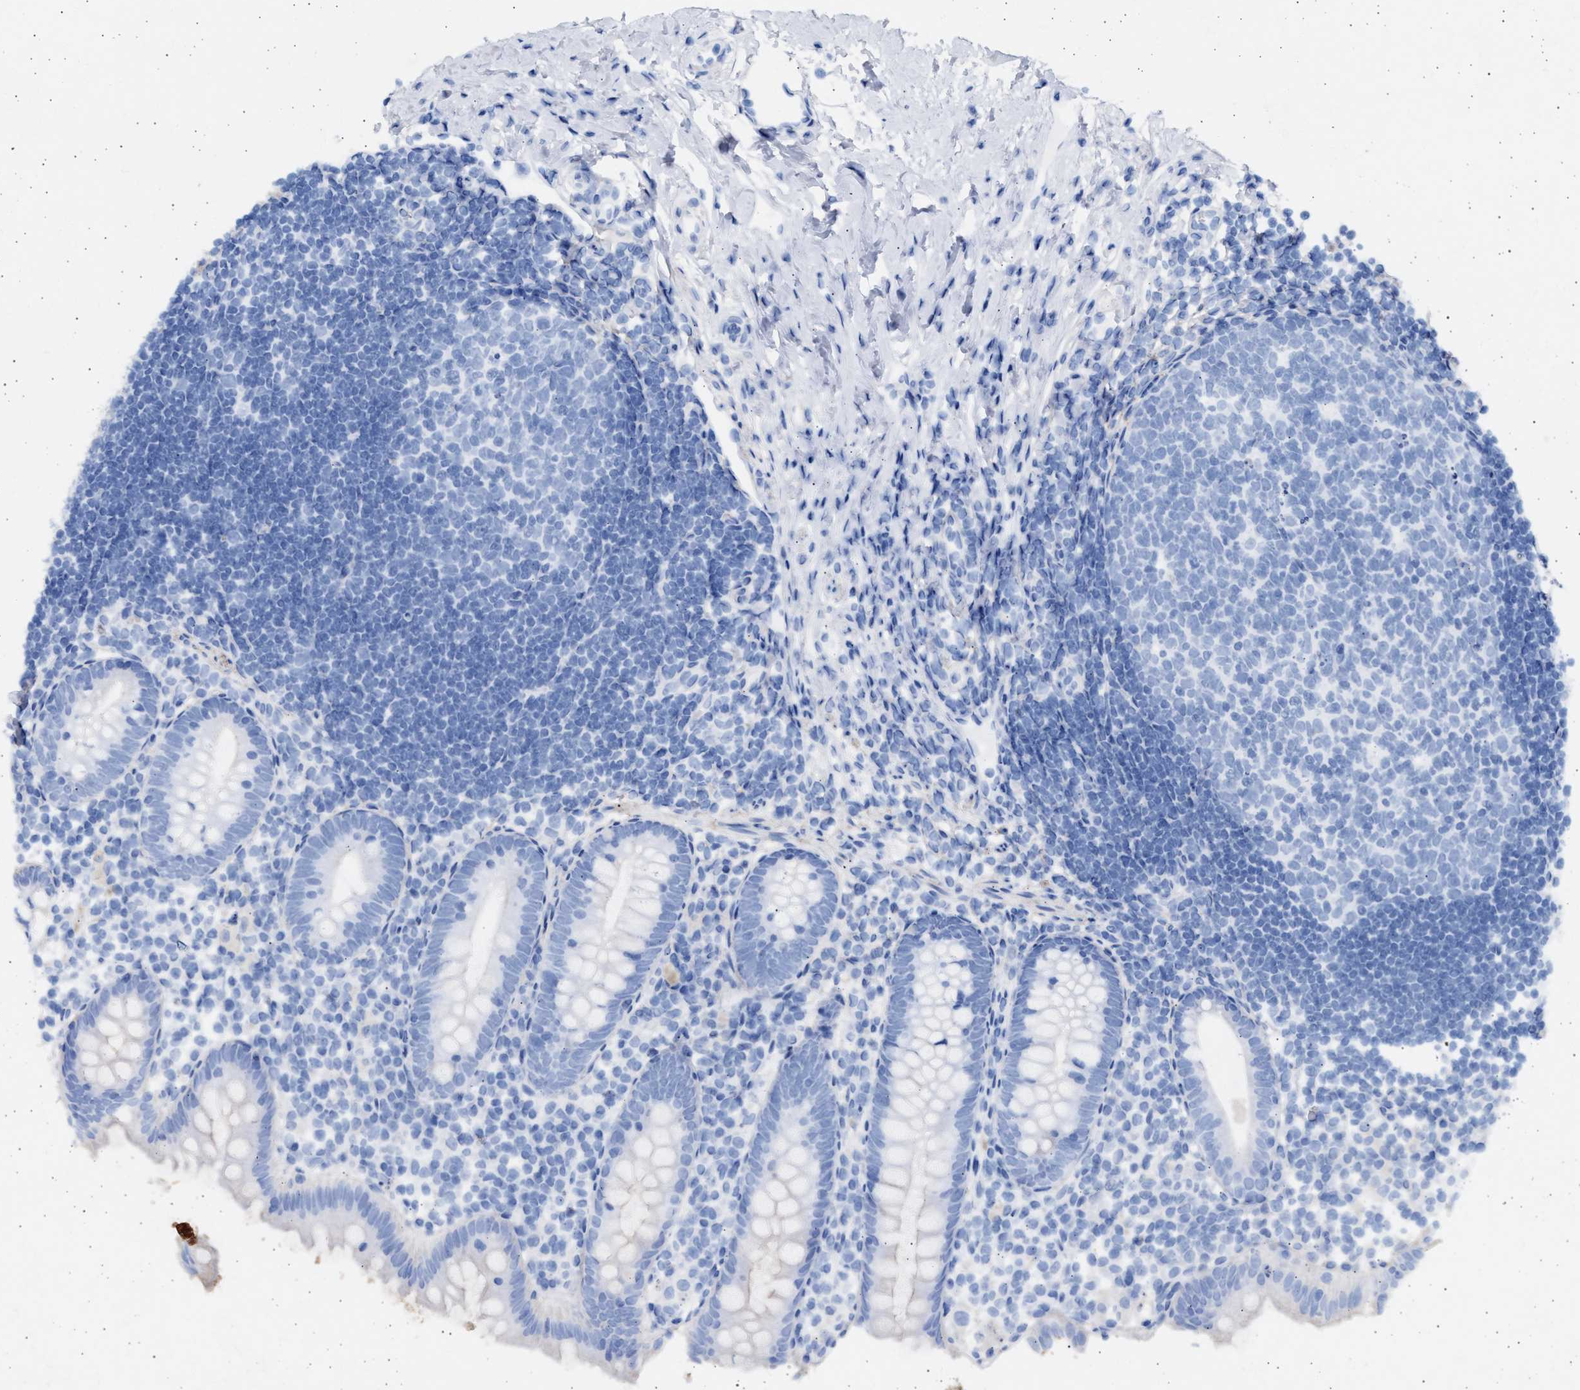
{"staining": {"intensity": "weak", "quantity": "<25%", "location": "cytoplasmic/membranous"}, "tissue": "appendix", "cell_type": "Glandular cells", "image_type": "normal", "snomed": [{"axis": "morphology", "description": "Normal tissue, NOS"}, {"axis": "topography", "description": "Appendix"}], "caption": "This is a photomicrograph of immunohistochemistry staining of unremarkable appendix, which shows no expression in glandular cells. (DAB (3,3'-diaminobenzidine) immunohistochemistry (IHC) with hematoxylin counter stain).", "gene": "NBR1", "patient": {"sex": "female", "age": 20}}